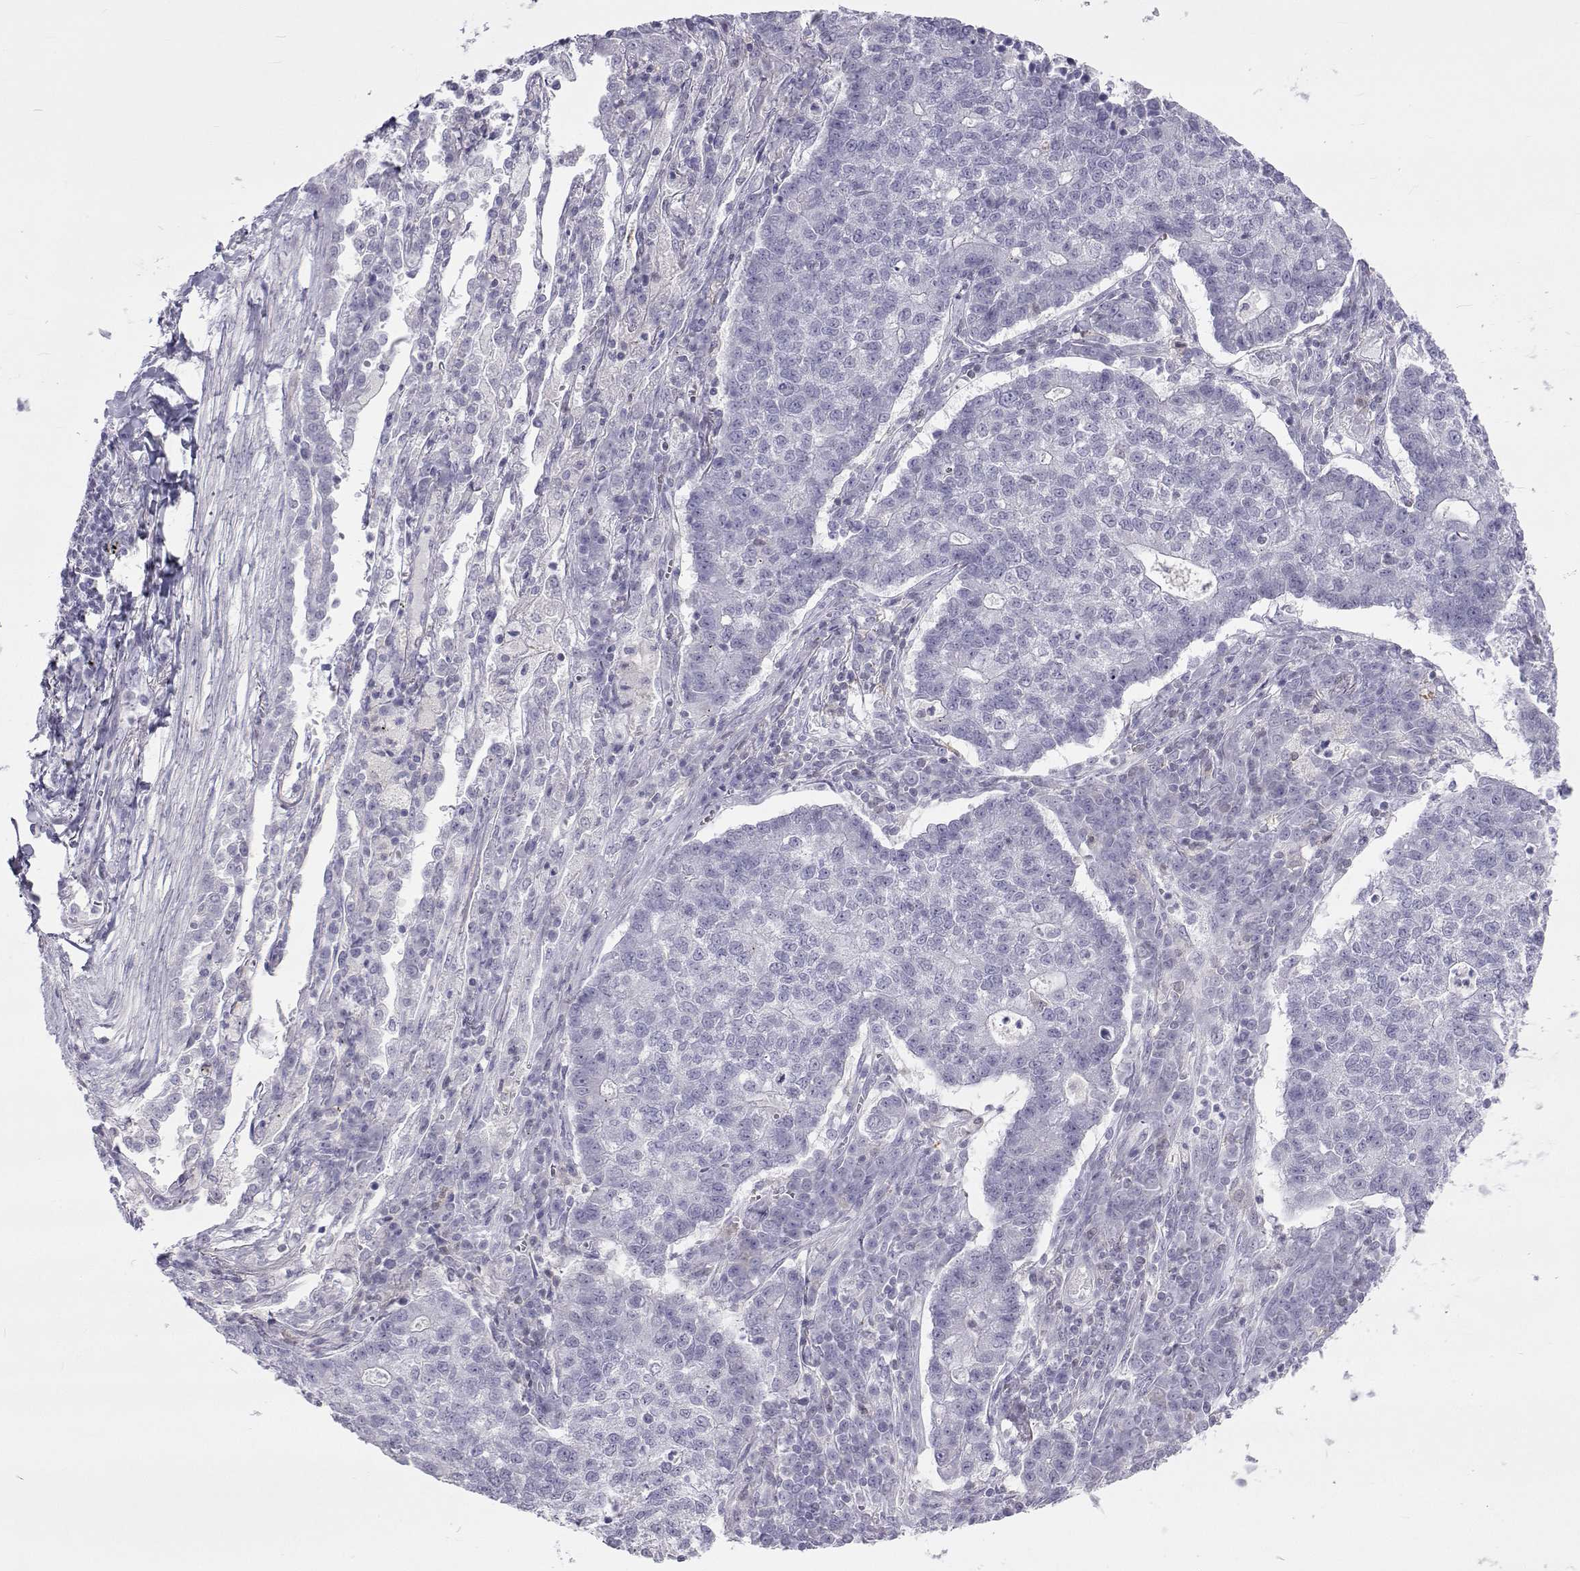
{"staining": {"intensity": "negative", "quantity": "none", "location": "none"}, "tissue": "lung cancer", "cell_type": "Tumor cells", "image_type": "cancer", "snomed": [{"axis": "morphology", "description": "Adenocarcinoma, NOS"}, {"axis": "topography", "description": "Lung"}], "caption": "Immunohistochemistry of lung cancer displays no positivity in tumor cells.", "gene": "GALM", "patient": {"sex": "male", "age": 57}}